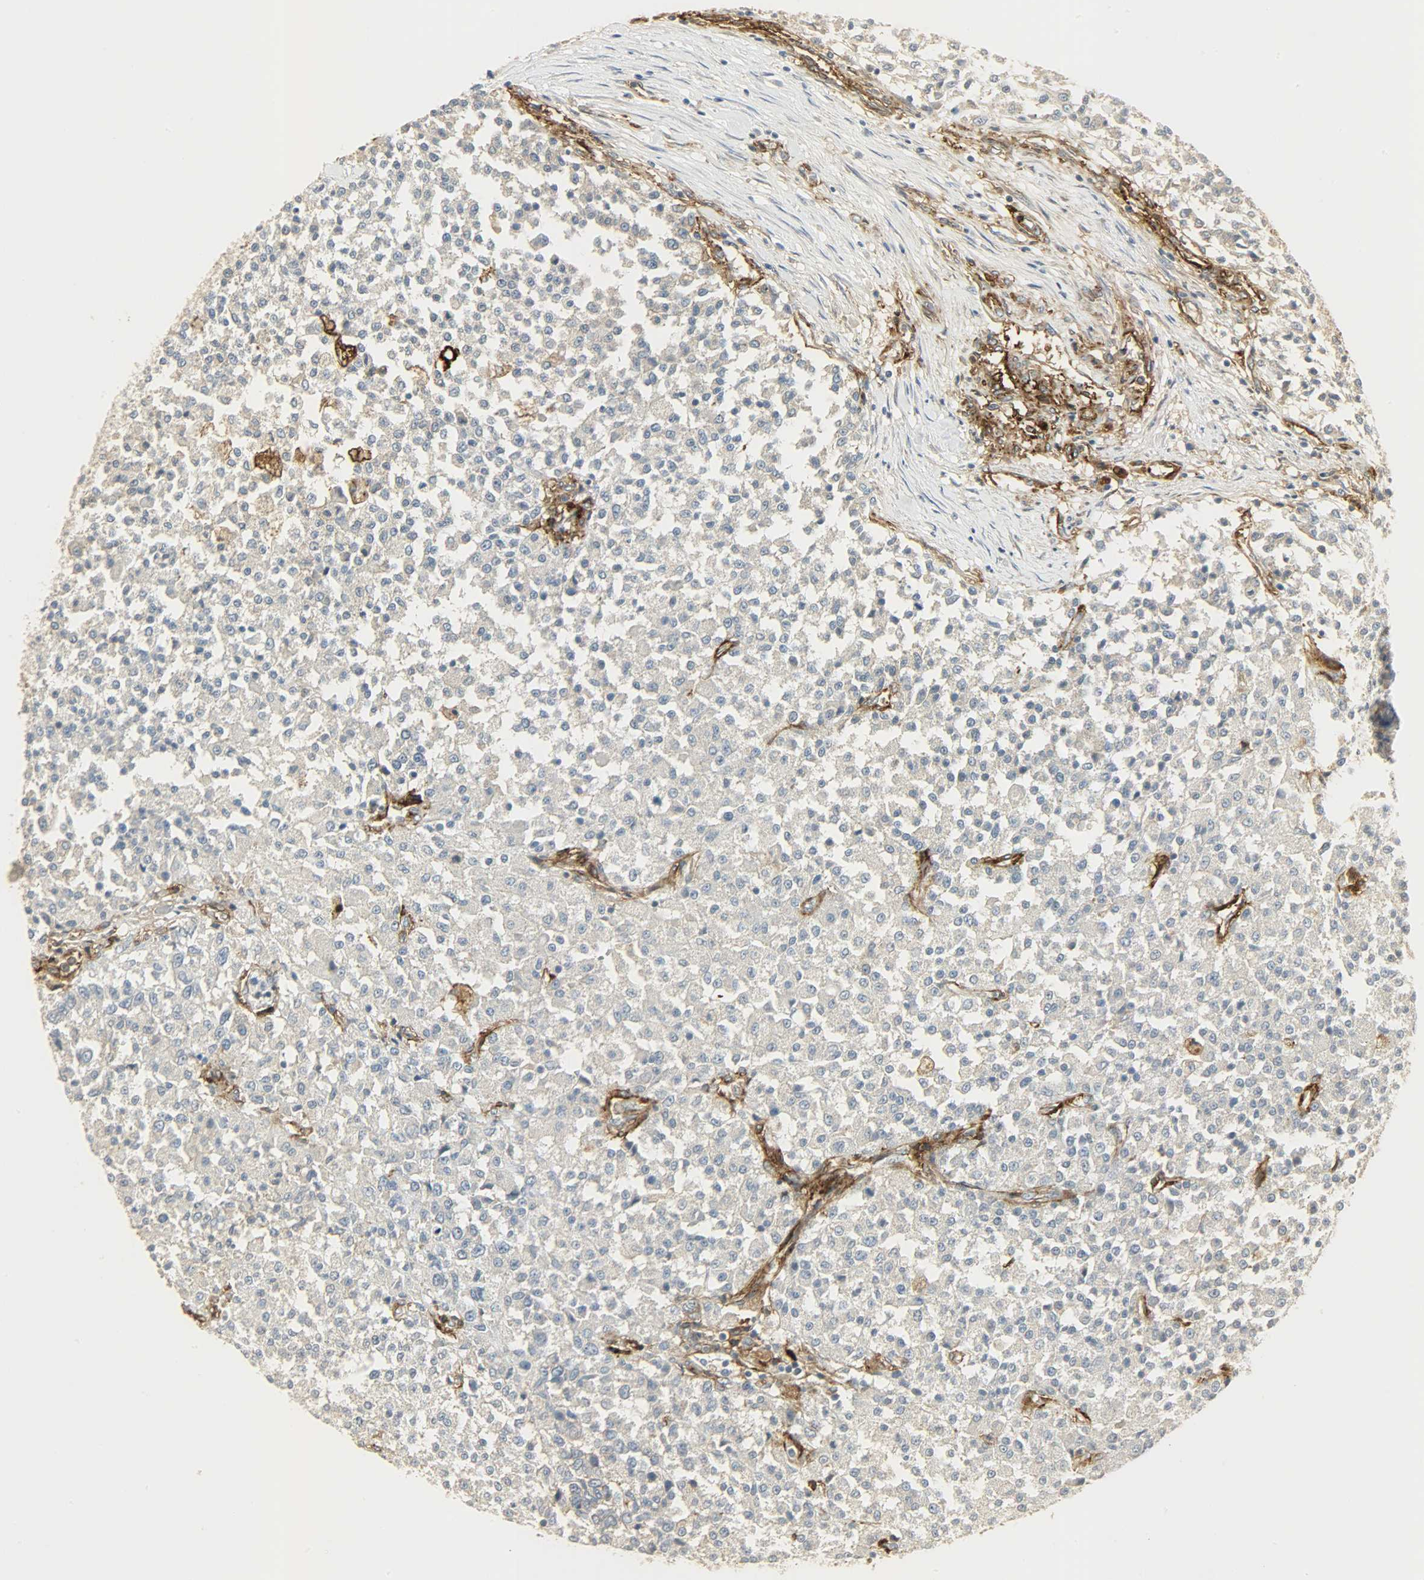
{"staining": {"intensity": "negative", "quantity": "none", "location": "none"}, "tissue": "testis cancer", "cell_type": "Tumor cells", "image_type": "cancer", "snomed": [{"axis": "morphology", "description": "Seminoma, NOS"}, {"axis": "topography", "description": "Testis"}], "caption": "Photomicrograph shows no significant protein positivity in tumor cells of testis seminoma.", "gene": "ENPEP", "patient": {"sex": "male", "age": 59}}